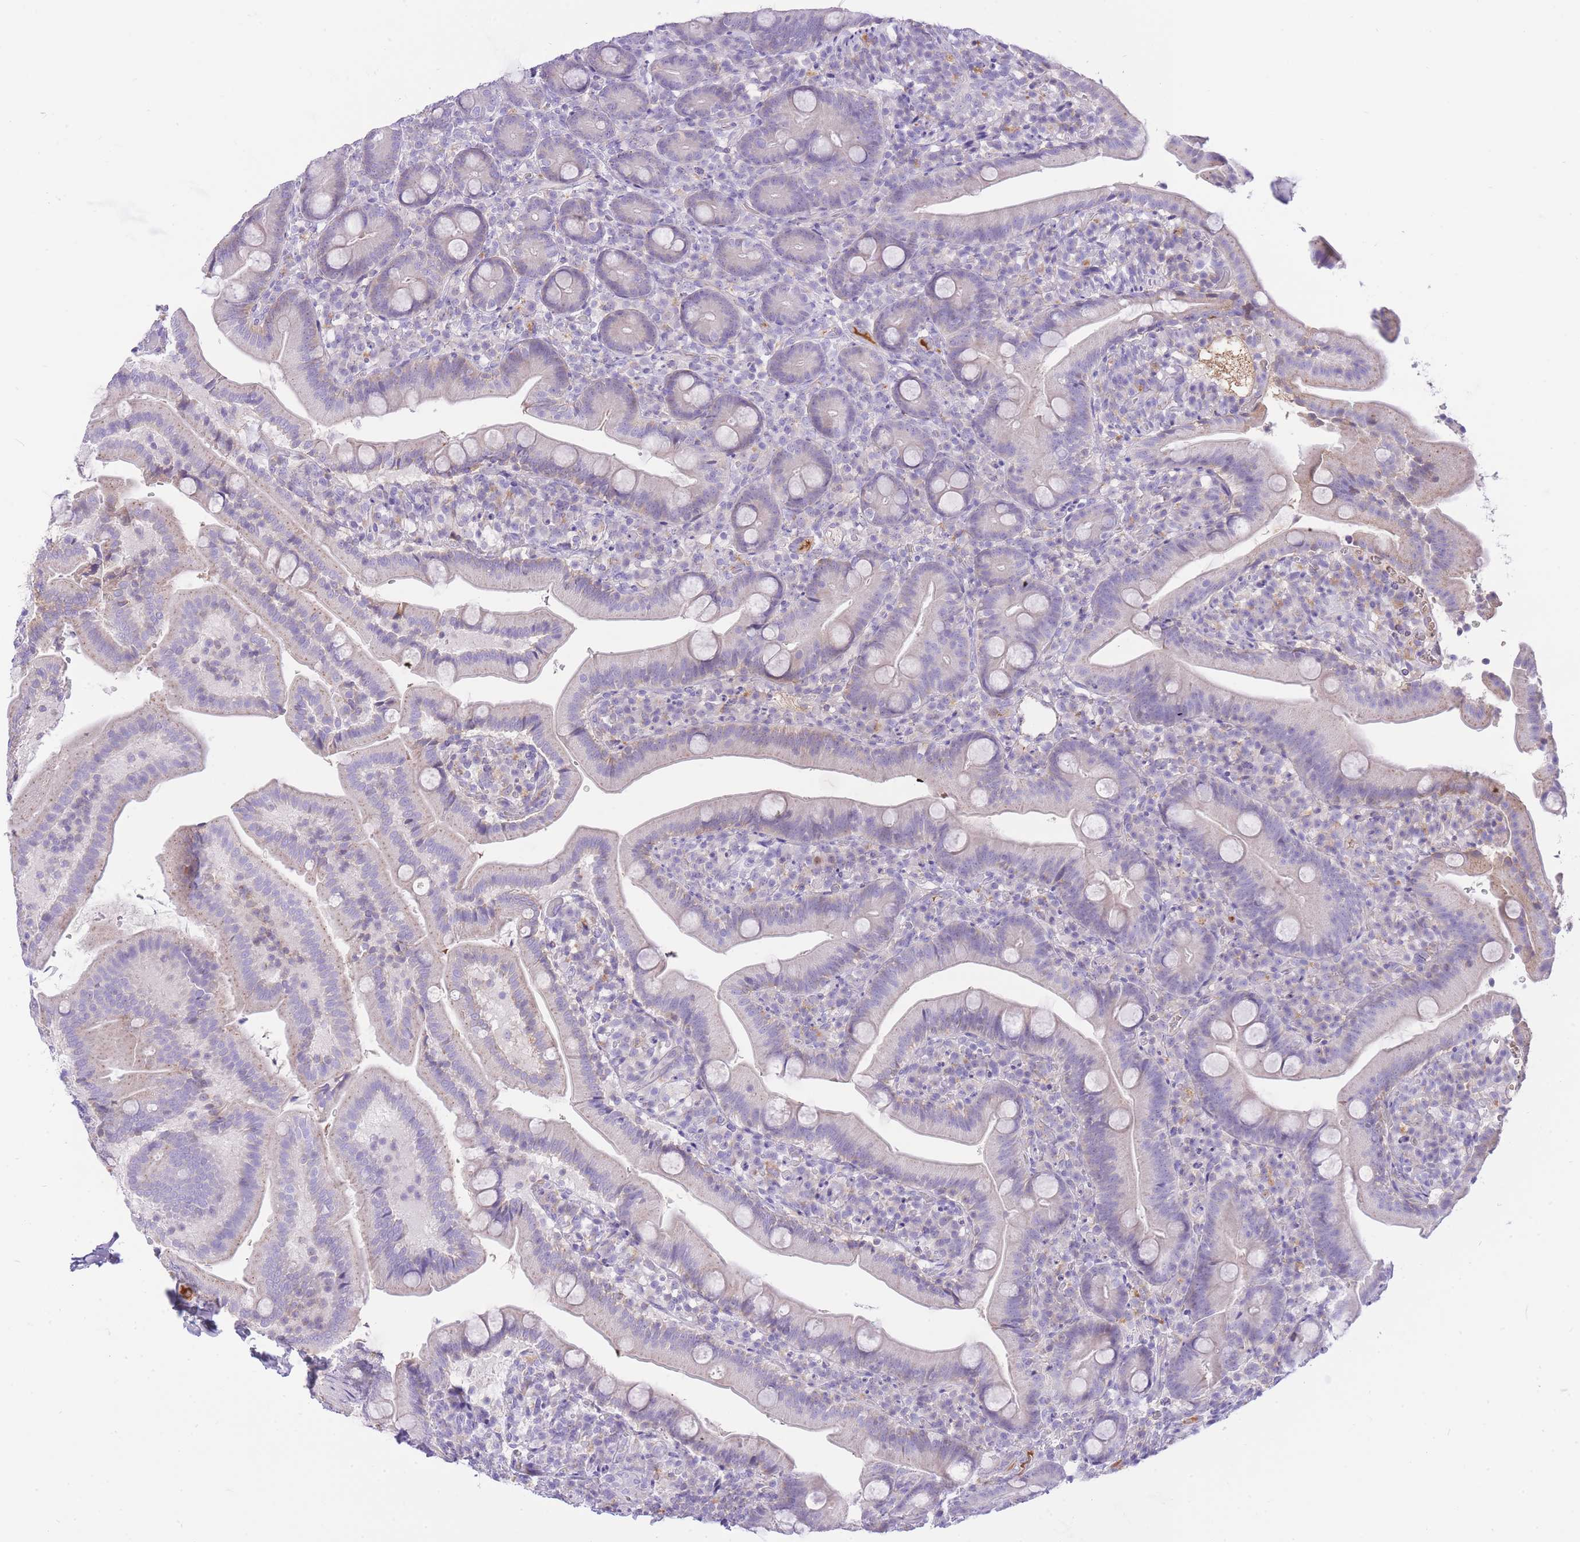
{"staining": {"intensity": "moderate", "quantity": "<25%", "location": "cytoplasmic/membranous"}, "tissue": "duodenum", "cell_type": "Glandular cells", "image_type": "normal", "snomed": [{"axis": "morphology", "description": "Normal tissue, NOS"}, {"axis": "topography", "description": "Duodenum"}], "caption": "Immunohistochemistry photomicrograph of benign duodenum: human duodenum stained using immunohistochemistry (IHC) displays low levels of moderate protein expression localized specifically in the cytoplasmic/membranous of glandular cells, appearing as a cytoplasmic/membranous brown color.", "gene": "HRG", "patient": {"sex": "female", "age": 67}}